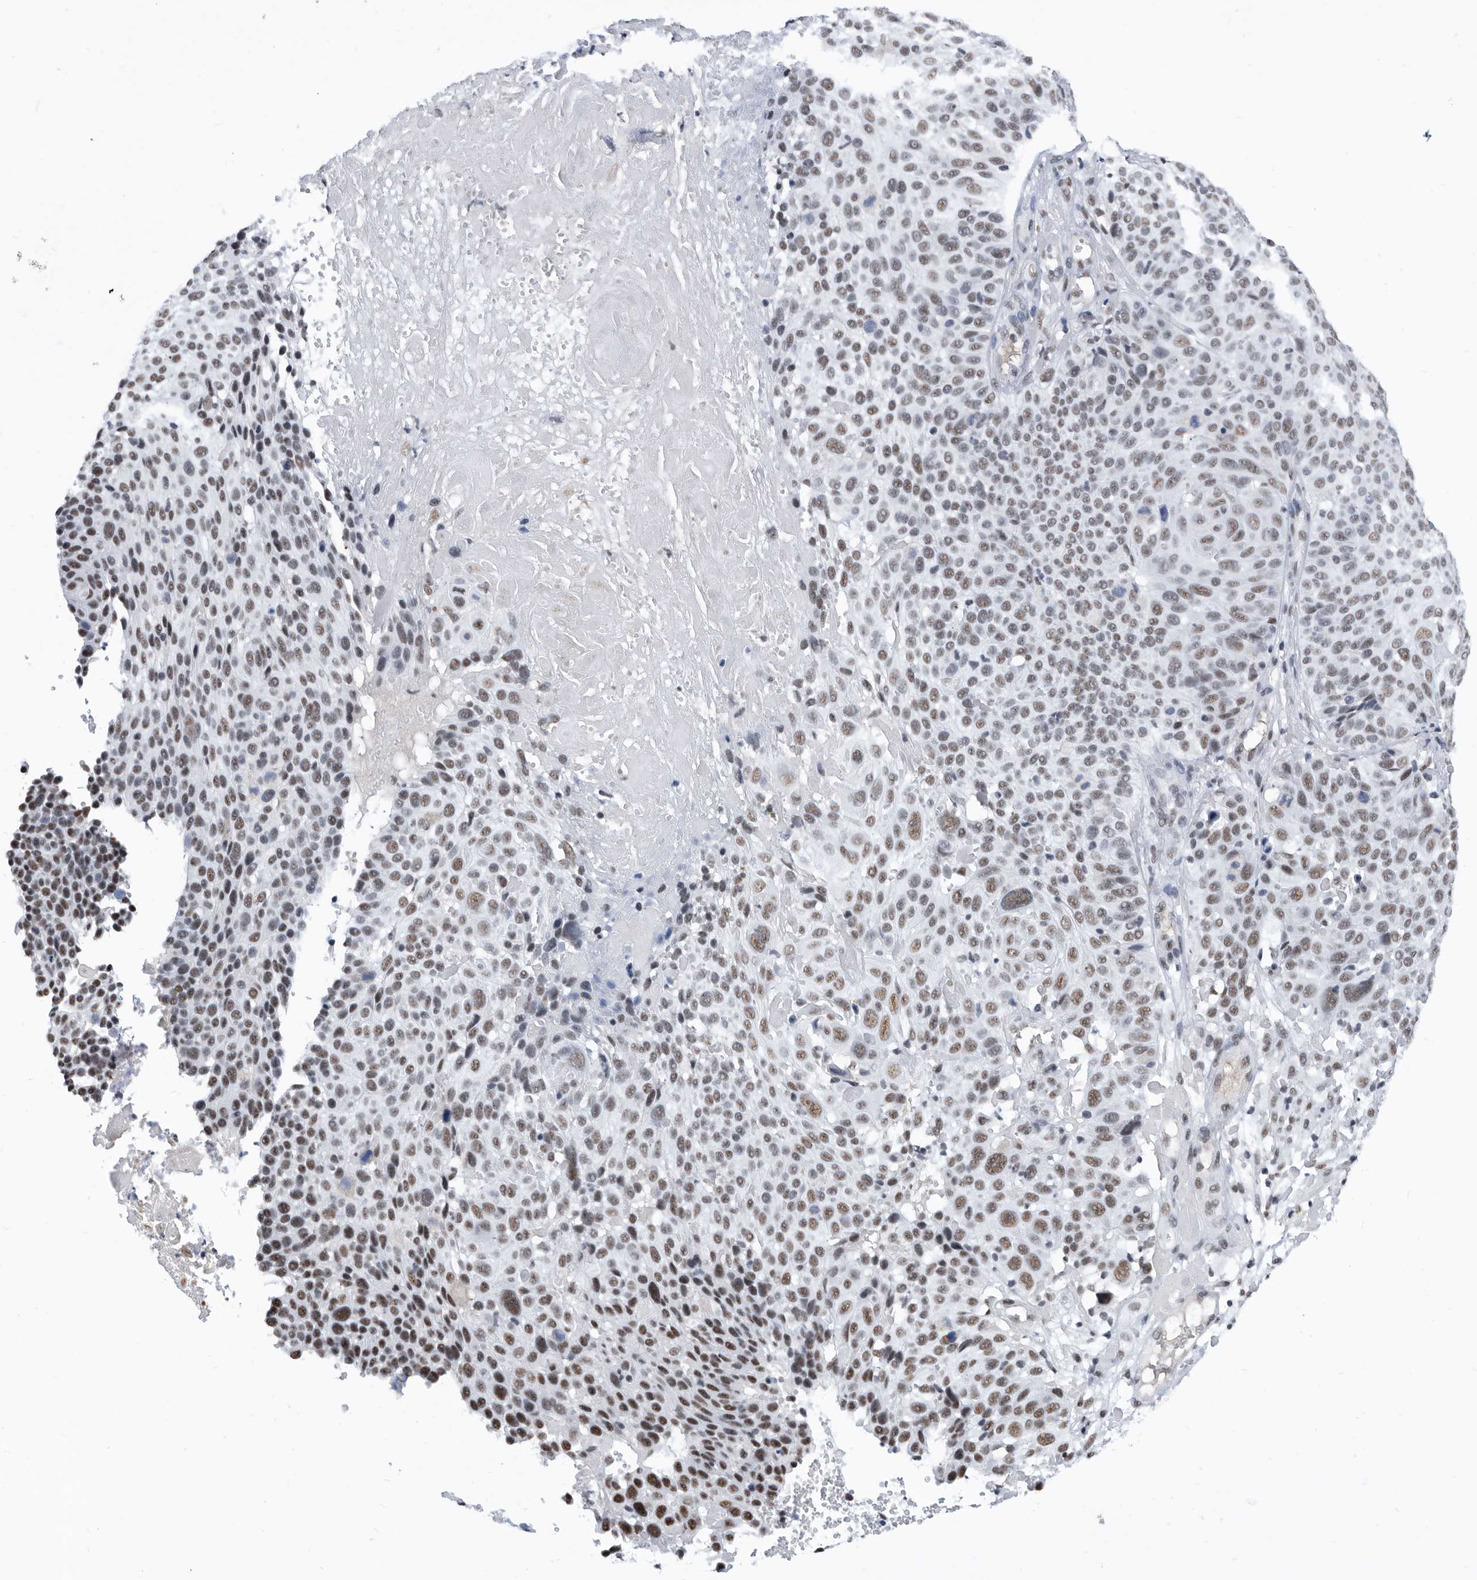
{"staining": {"intensity": "moderate", "quantity": ">75%", "location": "nuclear"}, "tissue": "cervical cancer", "cell_type": "Tumor cells", "image_type": "cancer", "snomed": [{"axis": "morphology", "description": "Squamous cell carcinoma, NOS"}, {"axis": "topography", "description": "Cervix"}], "caption": "Brown immunohistochemical staining in human cervical squamous cell carcinoma exhibits moderate nuclear expression in approximately >75% of tumor cells.", "gene": "SF3A1", "patient": {"sex": "female", "age": 74}}